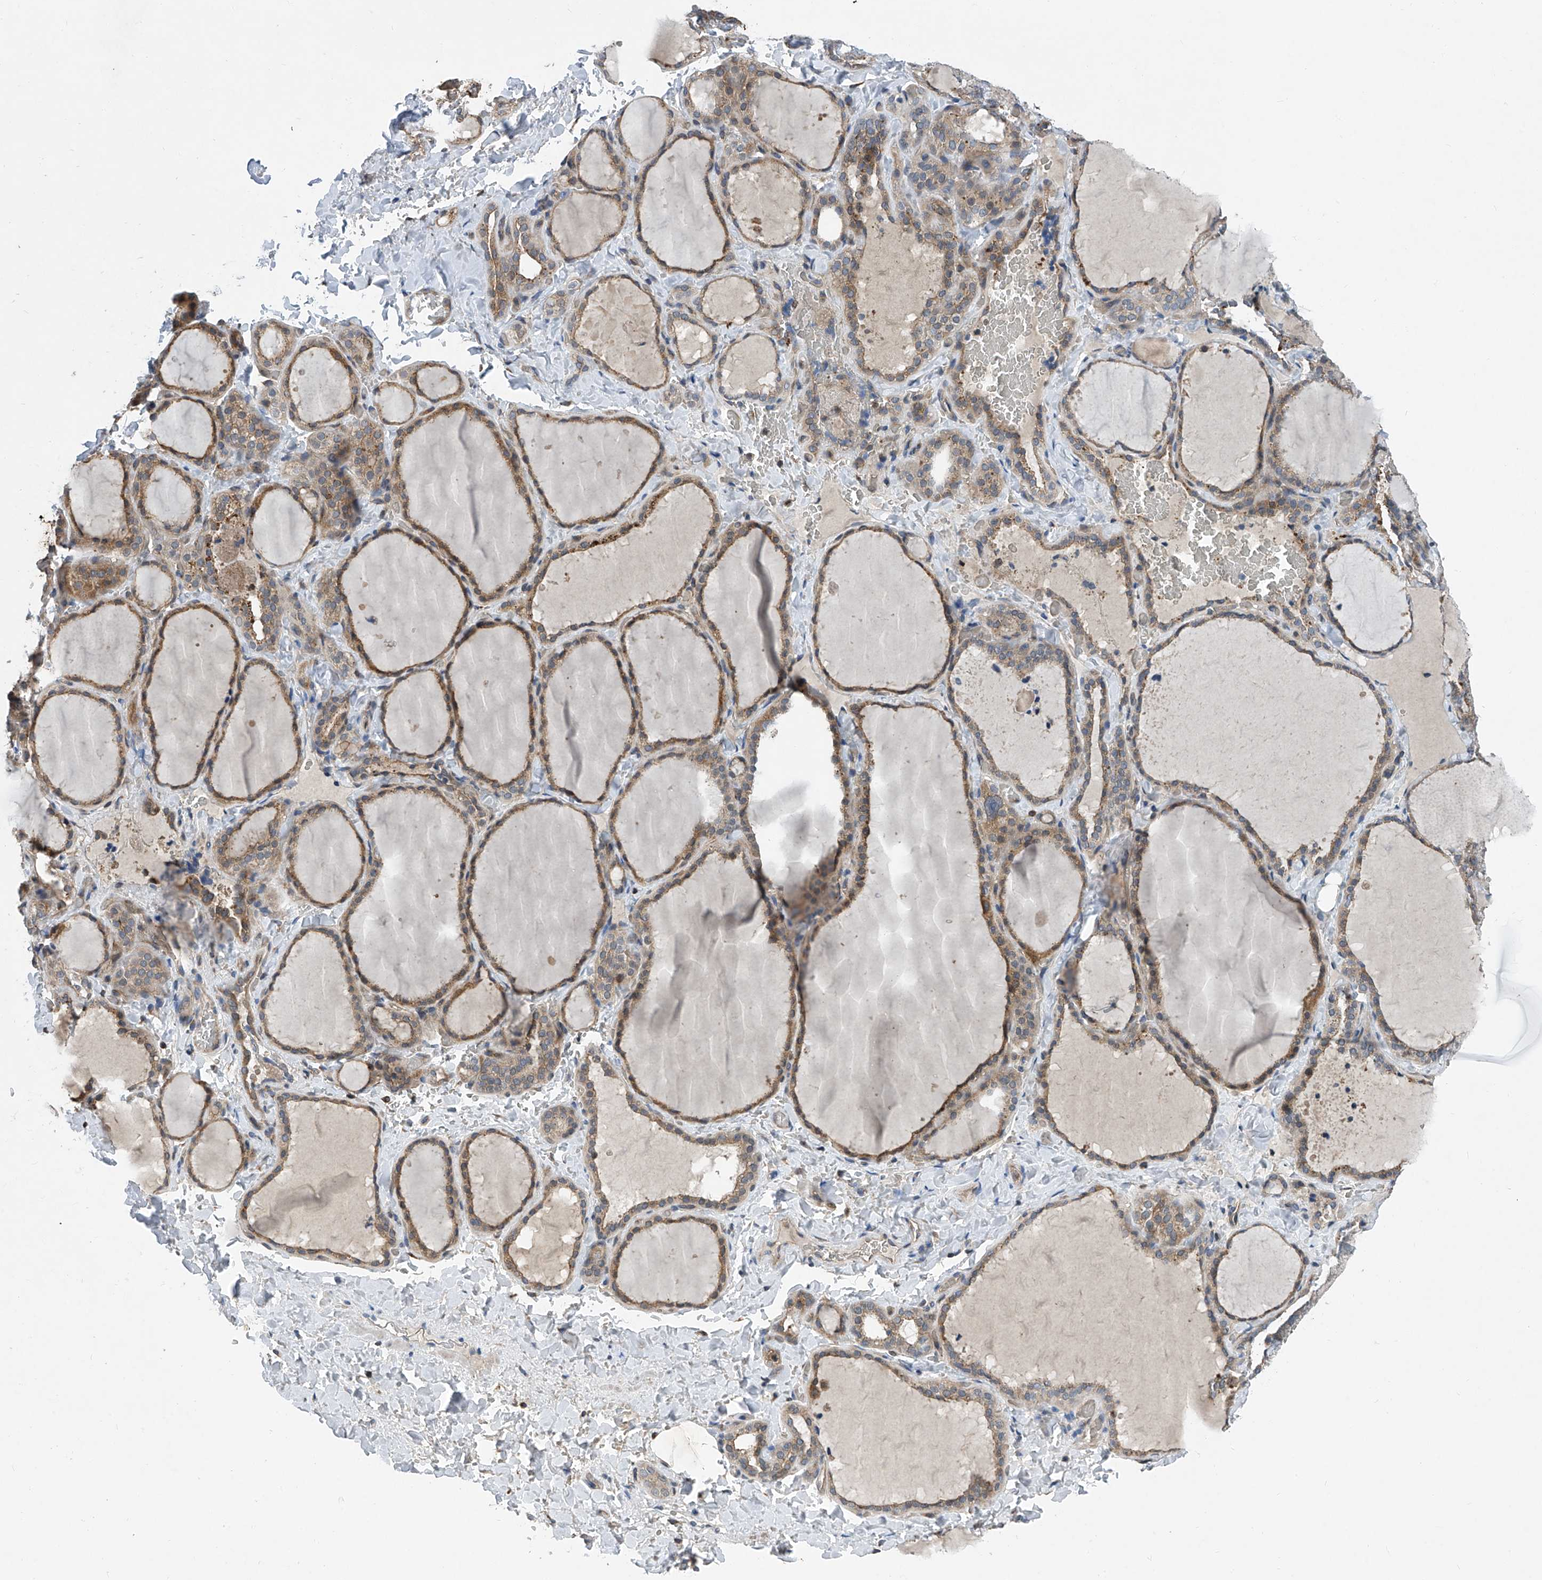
{"staining": {"intensity": "moderate", "quantity": ">75%", "location": "cytoplasmic/membranous"}, "tissue": "thyroid gland", "cell_type": "Glandular cells", "image_type": "normal", "snomed": [{"axis": "morphology", "description": "Normal tissue, NOS"}, {"axis": "topography", "description": "Thyroid gland"}], "caption": "Immunohistochemical staining of normal thyroid gland reveals moderate cytoplasmic/membranous protein positivity in about >75% of glandular cells.", "gene": "TRIM38", "patient": {"sex": "female", "age": 22}}